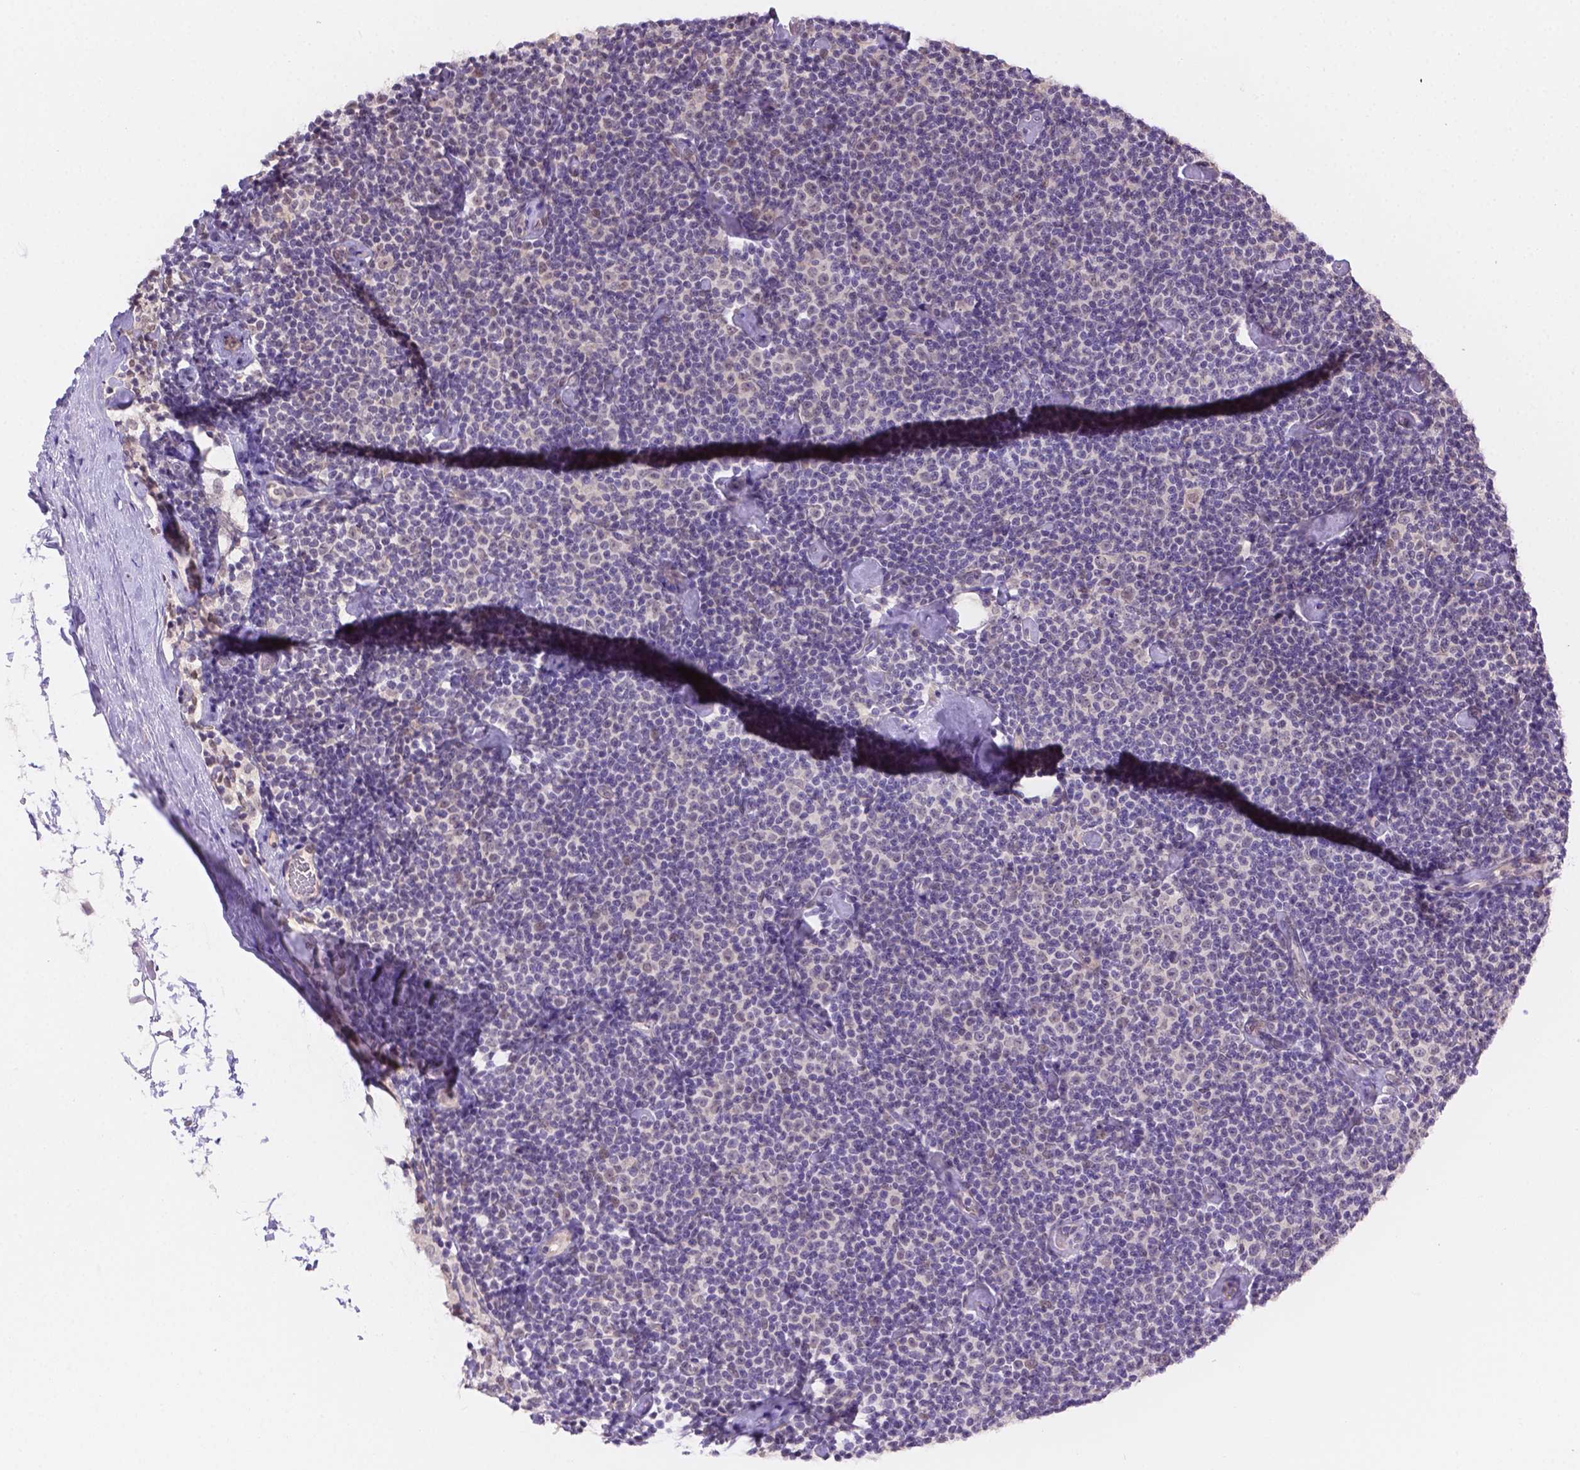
{"staining": {"intensity": "negative", "quantity": "none", "location": "none"}, "tissue": "lymphoma", "cell_type": "Tumor cells", "image_type": "cancer", "snomed": [{"axis": "morphology", "description": "Malignant lymphoma, non-Hodgkin's type, Low grade"}, {"axis": "topography", "description": "Lymph node"}], "caption": "Protein analysis of malignant lymphoma, non-Hodgkin's type (low-grade) exhibits no significant expression in tumor cells. (DAB (3,3'-diaminobenzidine) immunohistochemistry (IHC) with hematoxylin counter stain).", "gene": "NXPE2", "patient": {"sex": "male", "age": 81}}